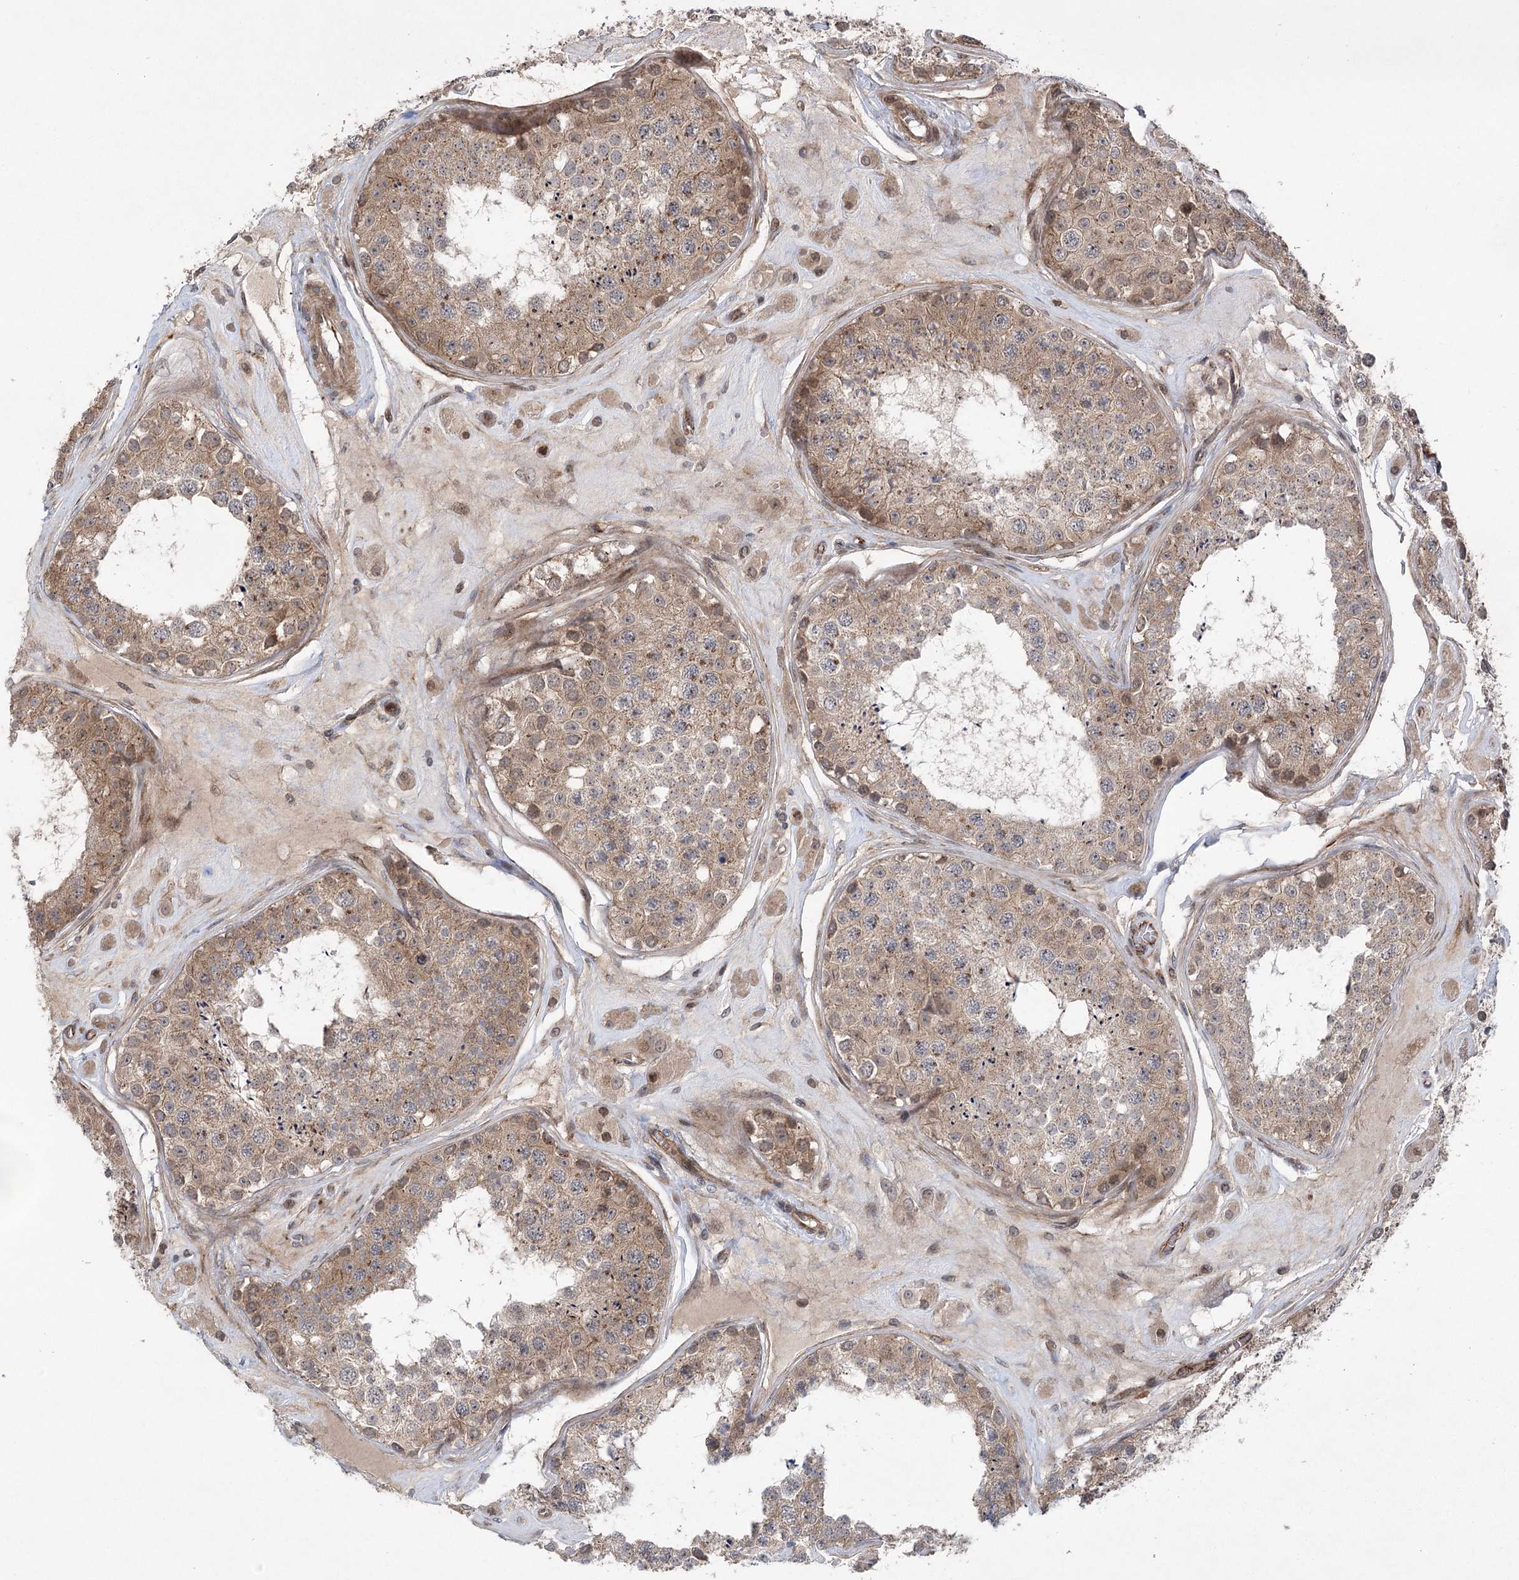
{"staining": {"intensity": "moderate", "quantity": "25%-75%", "location": "cytoplasmic/membranous"}, "tissue": "testis", "cell_type": "Cells in seminiferous ducts", "image_type": "normal", "snomed": [{"axis": "morphology", "description": "Normal tissue, NOS"}, {"axis": "topography", "description": "Testis"}], "caption": "A histopathology image of testis stained for a protein demonstrates moderate cytoplasmic/membranous brown staining in cells in seminiferous ducts. The staining was performed using DAB, with brown indicating positive protein expression. Nuclei are stained blue with hematoxylin.", "gene": "METTL24", "patient": {"sex": "male", "age": 25}}